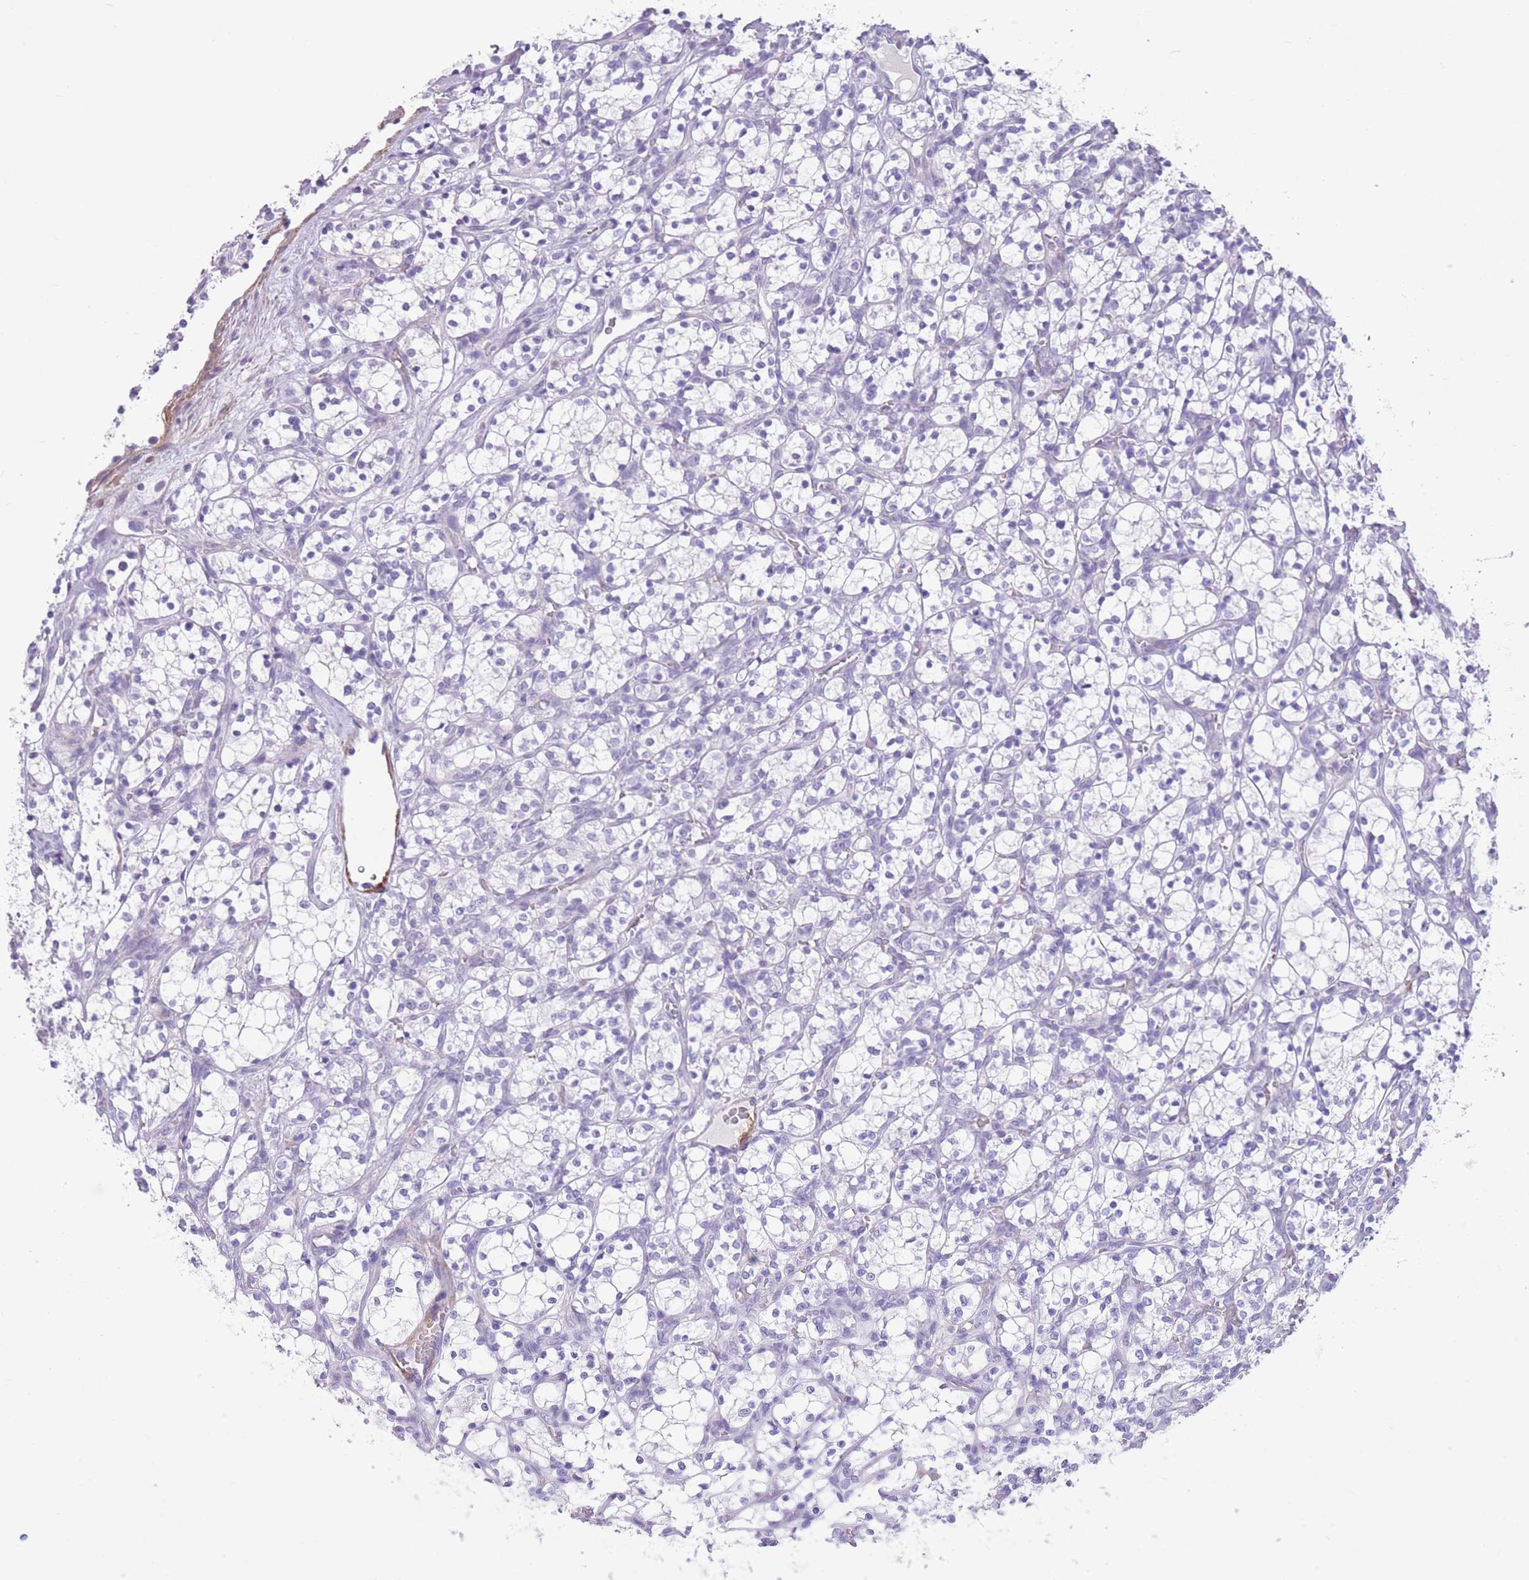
{"staining": {"intensity": "negative", "quantity": "none", "location": "none"}, "tissue": "renal cancer", "cell_type": "Tumor cells", "image_type": "cancer", "snomed": [{"axis": "morphology", "description": "Adenocarcinoma, NOS"}, {"axis": "topography", "description": "Kidney"}], "caption": "The immunohistochemistry (IHC) image has no significant expression in tumor cells of renal adenocarcinoma tissue. (DAB IHC with hematoxylin counter stain).", "gene": "DPYD", "patient": {"sex": "female", "age": 69}}